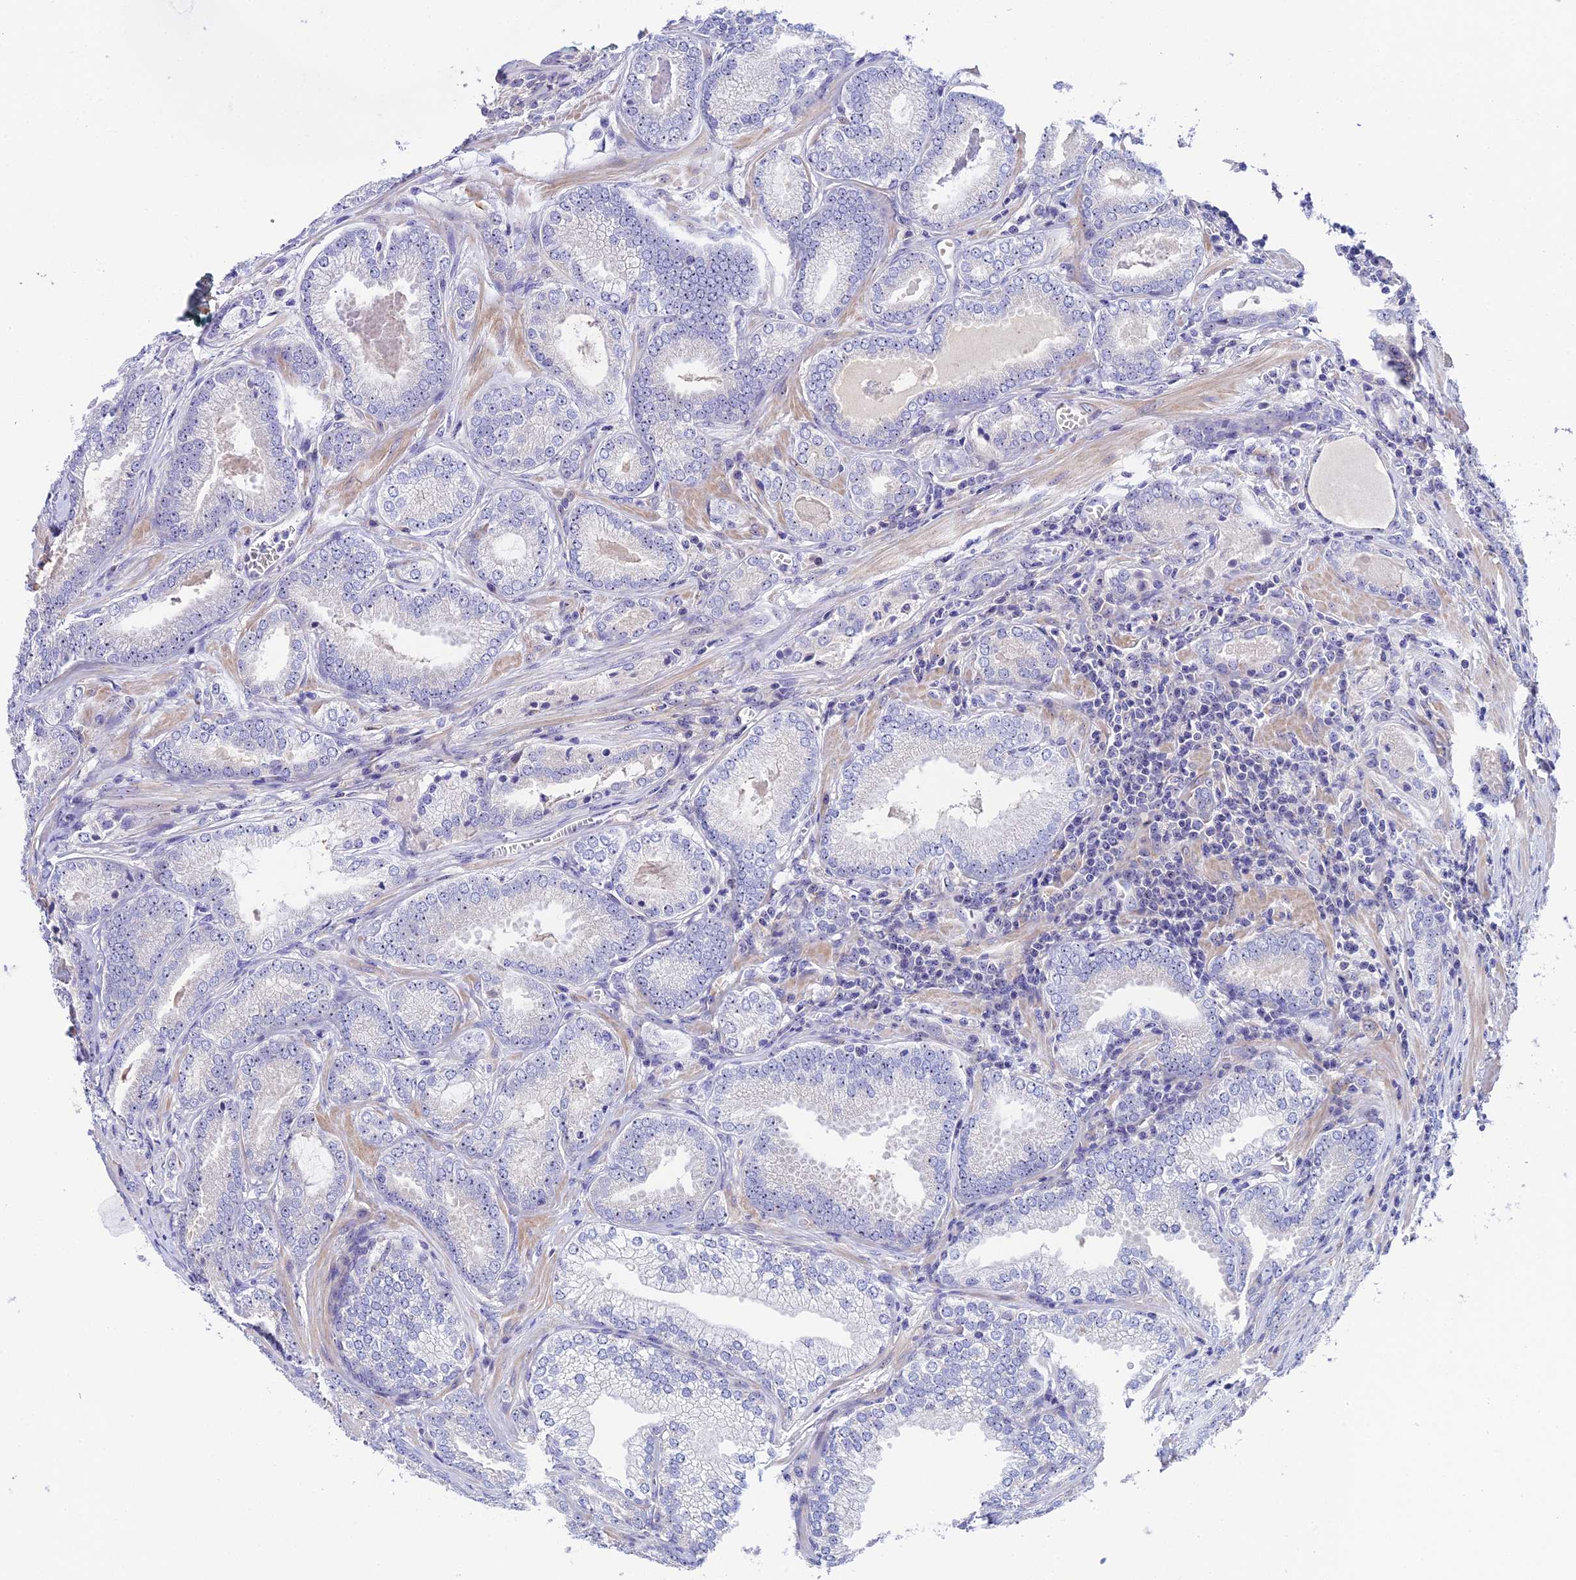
{"staining": {"intensity": "negative", "quantity": "none", "location": "none"}, "tissue": "prostate cancer", "cell_type": "Tumor cells", "image_type": "cancer", "snomed": [{"axis": "morphology", "description": "Adenocarcinoma, Low grade"}, {"axis": "topography", "description": "Prostate"}], "caption": "Immunohistochemistry of prostate cancer exhibits no staining in tumor cells.", "gene": "DUSP29", "patient": {"sex": "male", "age": 60}}